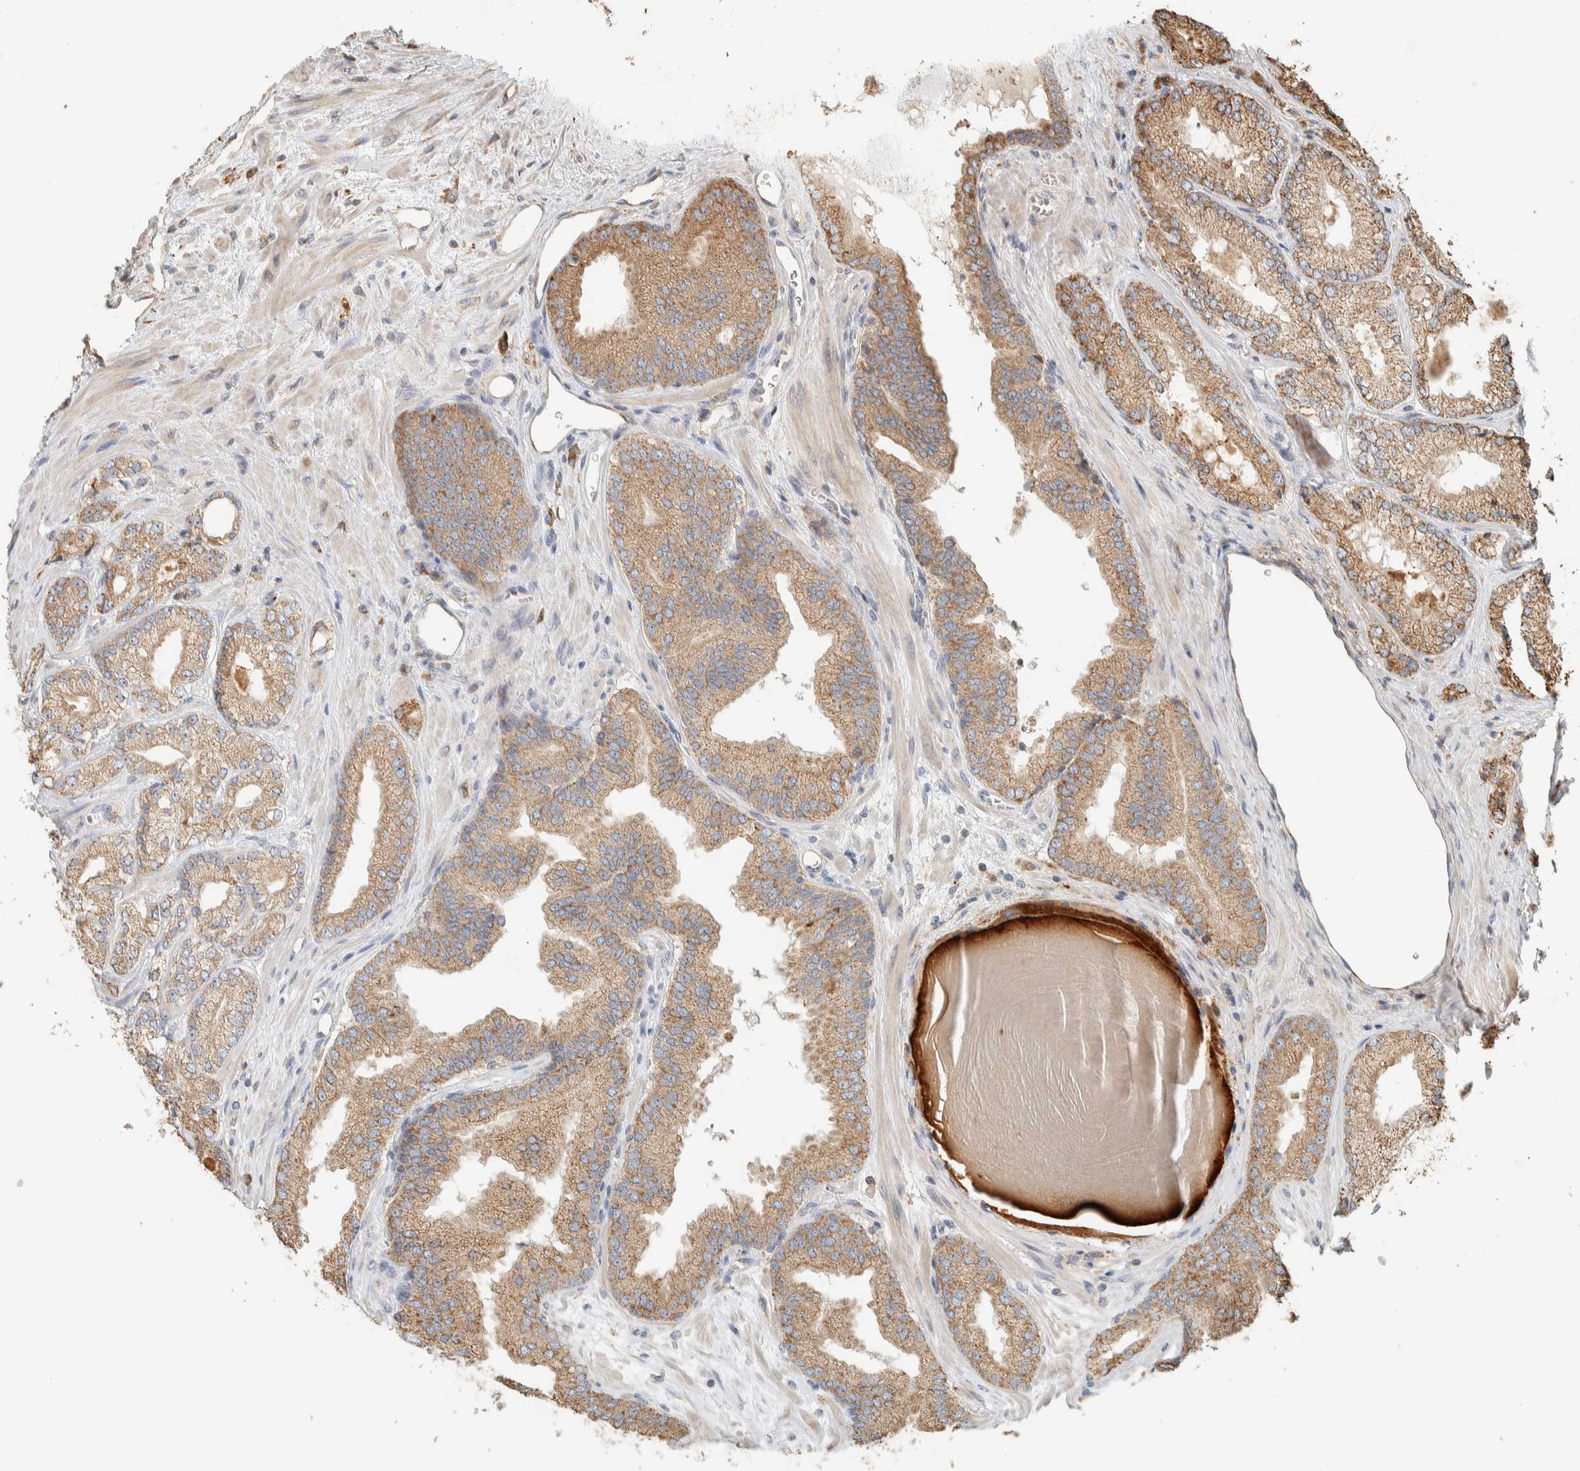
{"staining": {"intensity": "moderate", "quantity": ">75%", "location": "cytoplasmic/membranous"}, "tissue": "prostate cancer", "cell_type": "Tumor cells", "image_type": "cancer", "snomed": [{"axis": "morphology", "description": "Adenocarcinoma, Low grade"}, {"axis": "topography", "description": "Prostate"}], "caption": "An immunohistochemistry histopathology image of neoplastic tissue is shown. Protein staining in brown highlights moderate cytoplasmic/membranous positivity in adenocarcinoma (low-grade) (prostate) within tumor cells.", "gene": "RAB11FIP1", "patient": {"sex": "male", "age": 65}}